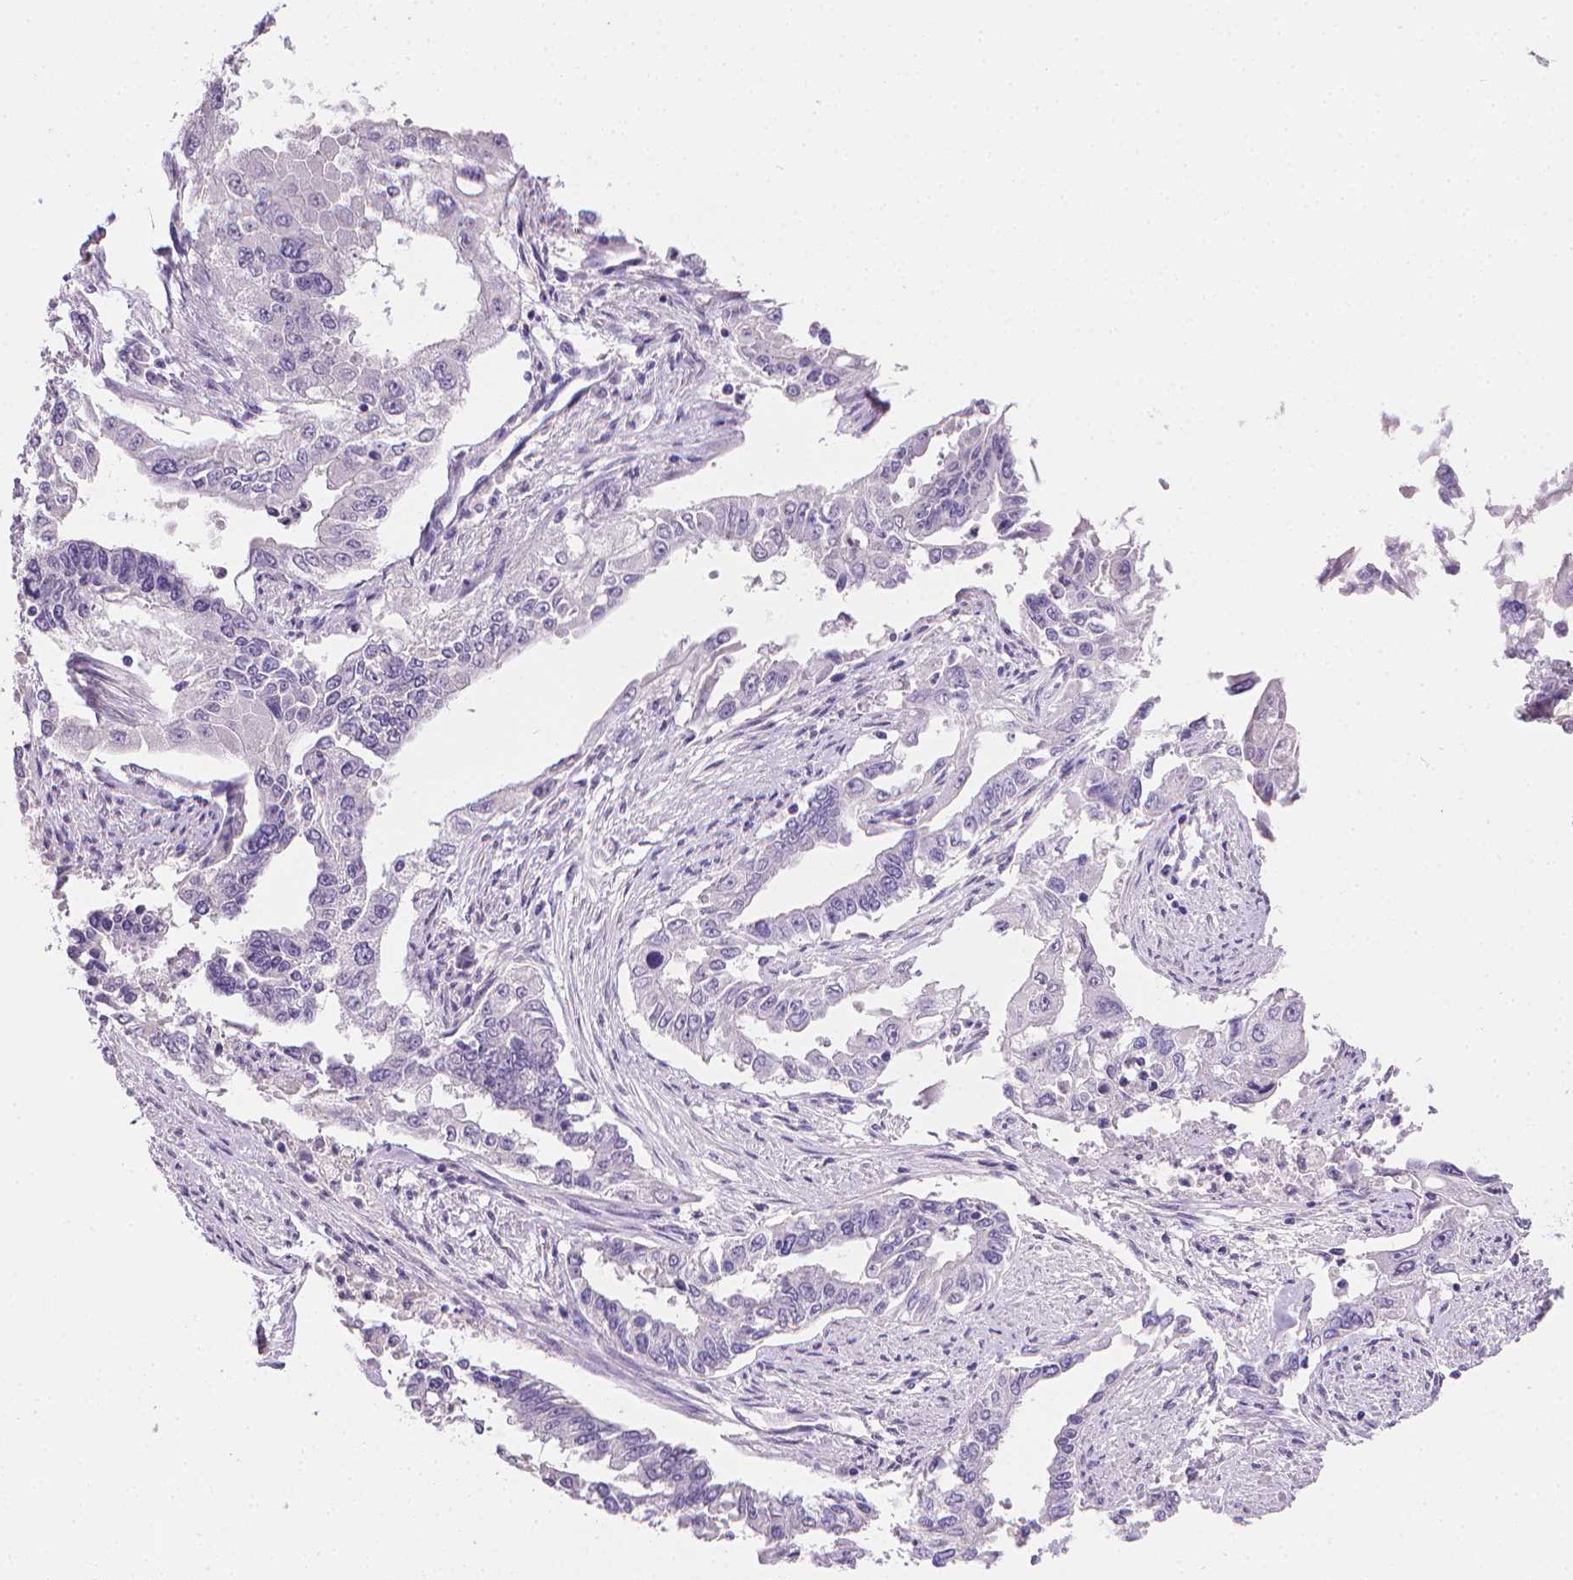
{"staining": {"intensity": "negative", "quantity": "none", "location": "none"}, "tissue": "endometrial cancer", "cell_type": "Tumor cells", "image_type": "cancer", "snomed": [{"axis": "morphology", "description": "Adenocarcinoma, NOS"}, {"axis": "topography", "description": "Uterus"}], "caption": "This is an immunohistochemistry (IHC) image of endometrial cancer. There is no positivity in tumor cells.", "gene": "TNNI2", "patient": {"sex": "female", "age": 59}}